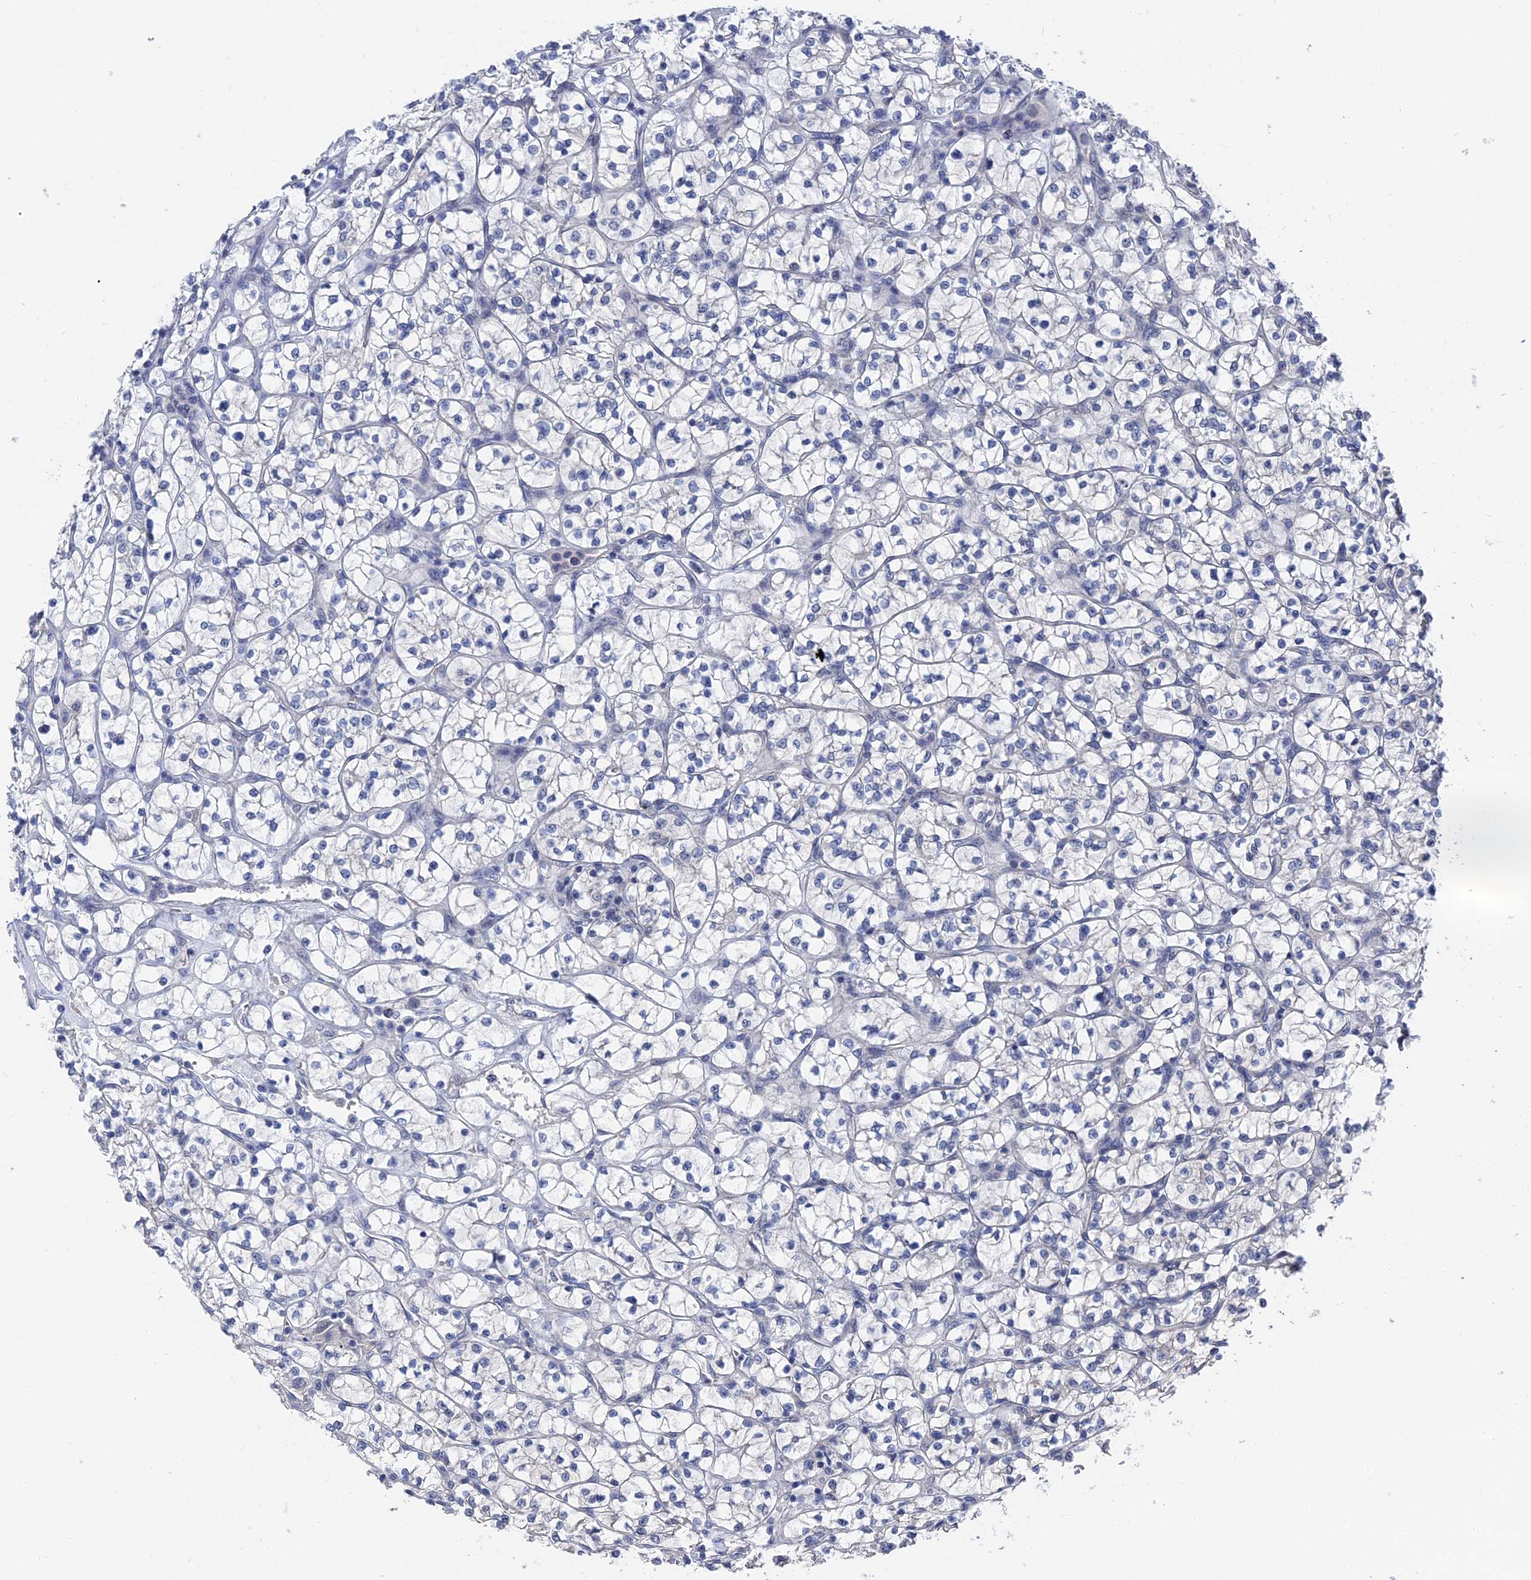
{"staining": {"intensity": "negative", "quantity": "none", "location": "none"}, "tissue": "renal cancer", "cell_type": "Tumor cells", "image_type": "cancer", "snomed": [{"axis": "morphology", "description": "Adenocarcinoma, NOS"}, {"axis": "topography", "description": "Kidney"}], "caption": "Immunohistochemistry histopathology image of neoplastic tissue: renal cancer stained with DAB (3,3'-diaminobenzidine) demonstrates no significant protein staining in tumor cells.", "gene": "TSSC4", "patient": {"sex": "female", "age": 64}}